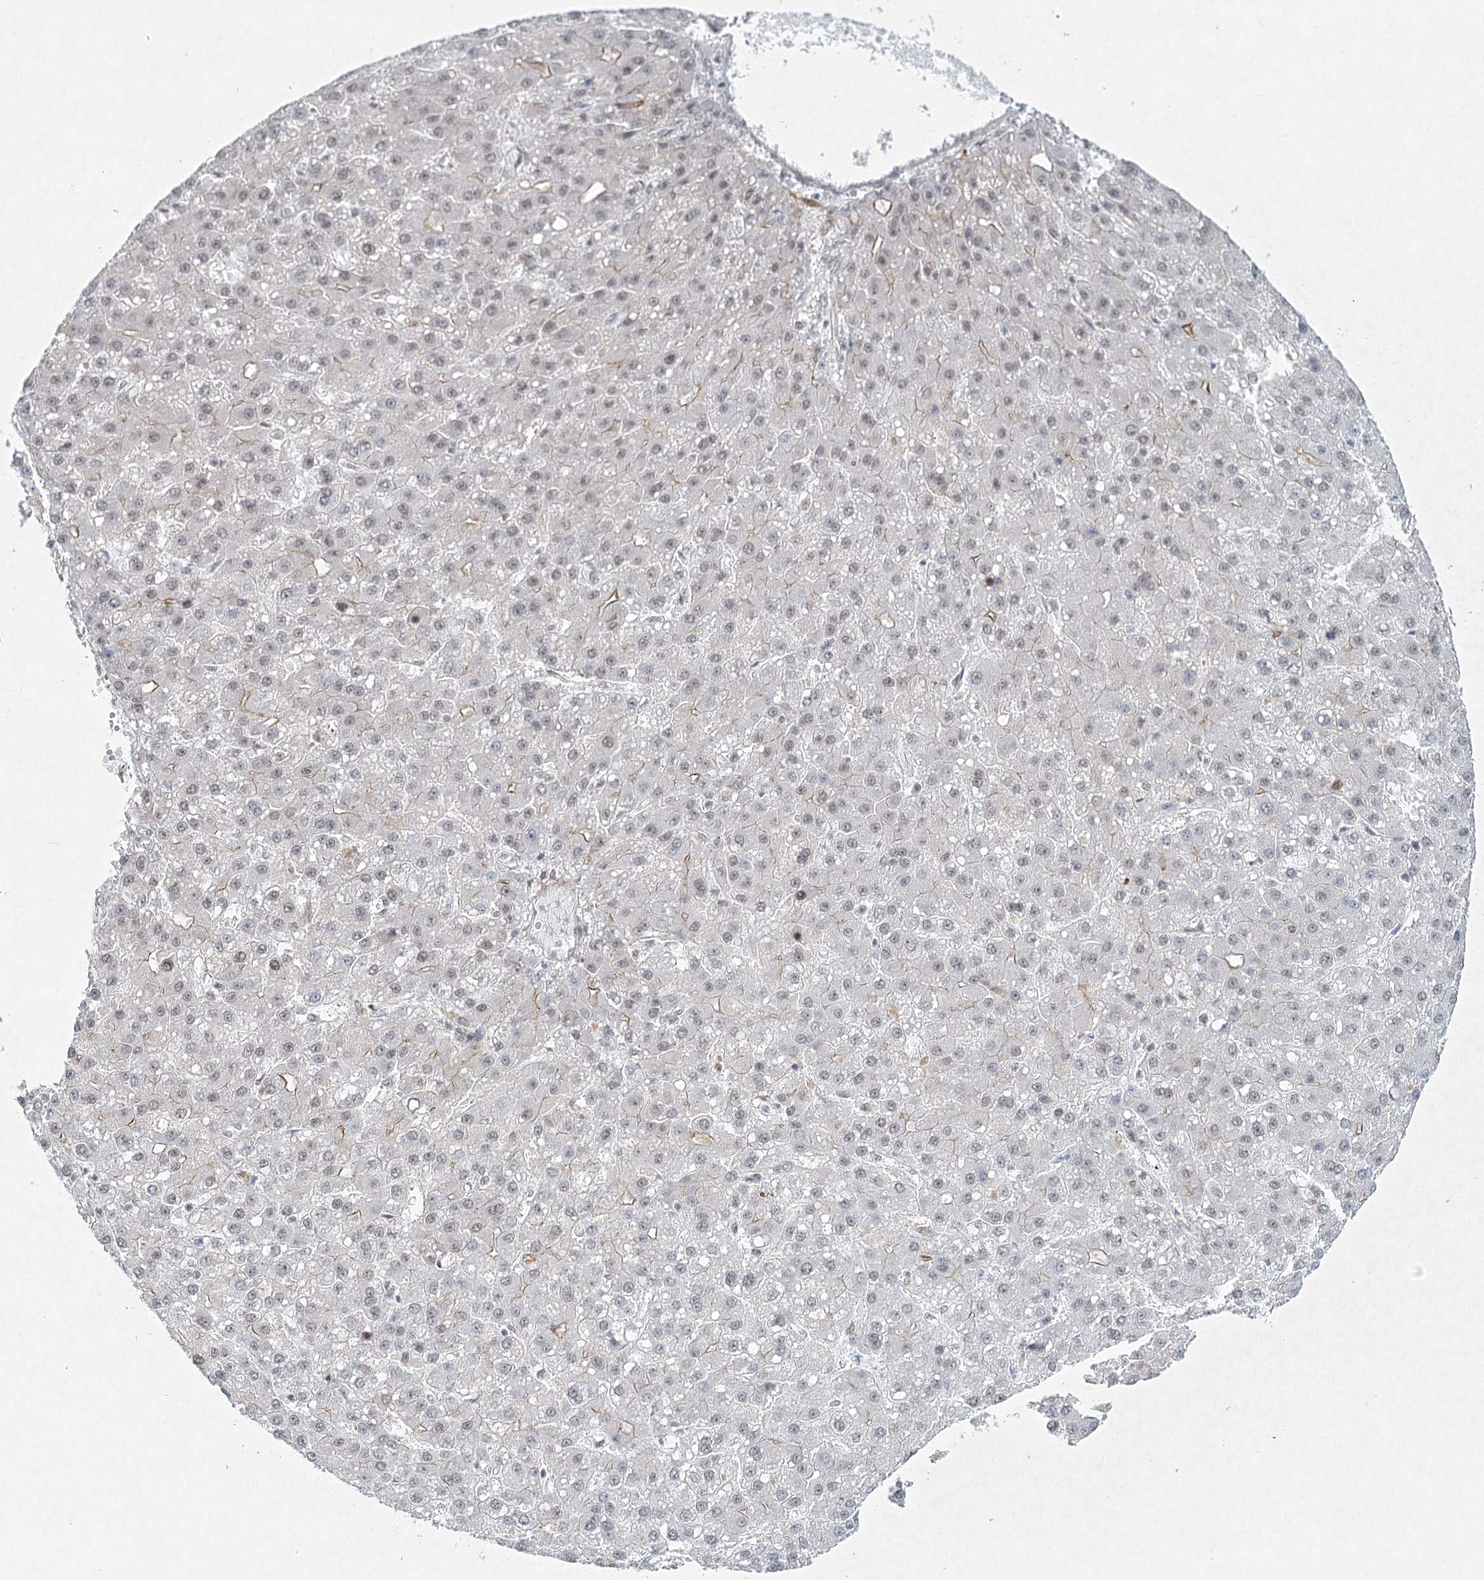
{"staining": {"intensity": "negative", "quantity": "none", "location": "none"}, "tissue": "liver cancer", "cell_type": "Tumor cells", "image_type": "cancer", "snomed": [{"axis": "morphology", "description": "Carcinoma, Hepatocellular, NOS"}, {"axis": "topography", "description": "Liver"}], "caption": "DAB (3,3'-diaminobenzidine) immunohistochemical staining of human hepatocellular carcinoma (liver) exhibits no significant expression in tumor cells. Brightfield microscopy of immunohistochemistry stained with DAB (3,3'-diaminobenzidine) (brown) and hematoxylin (blue), captured at high magnification.", "gene": "U2SURP", "patient": {"sex": "male", "age": 67}}